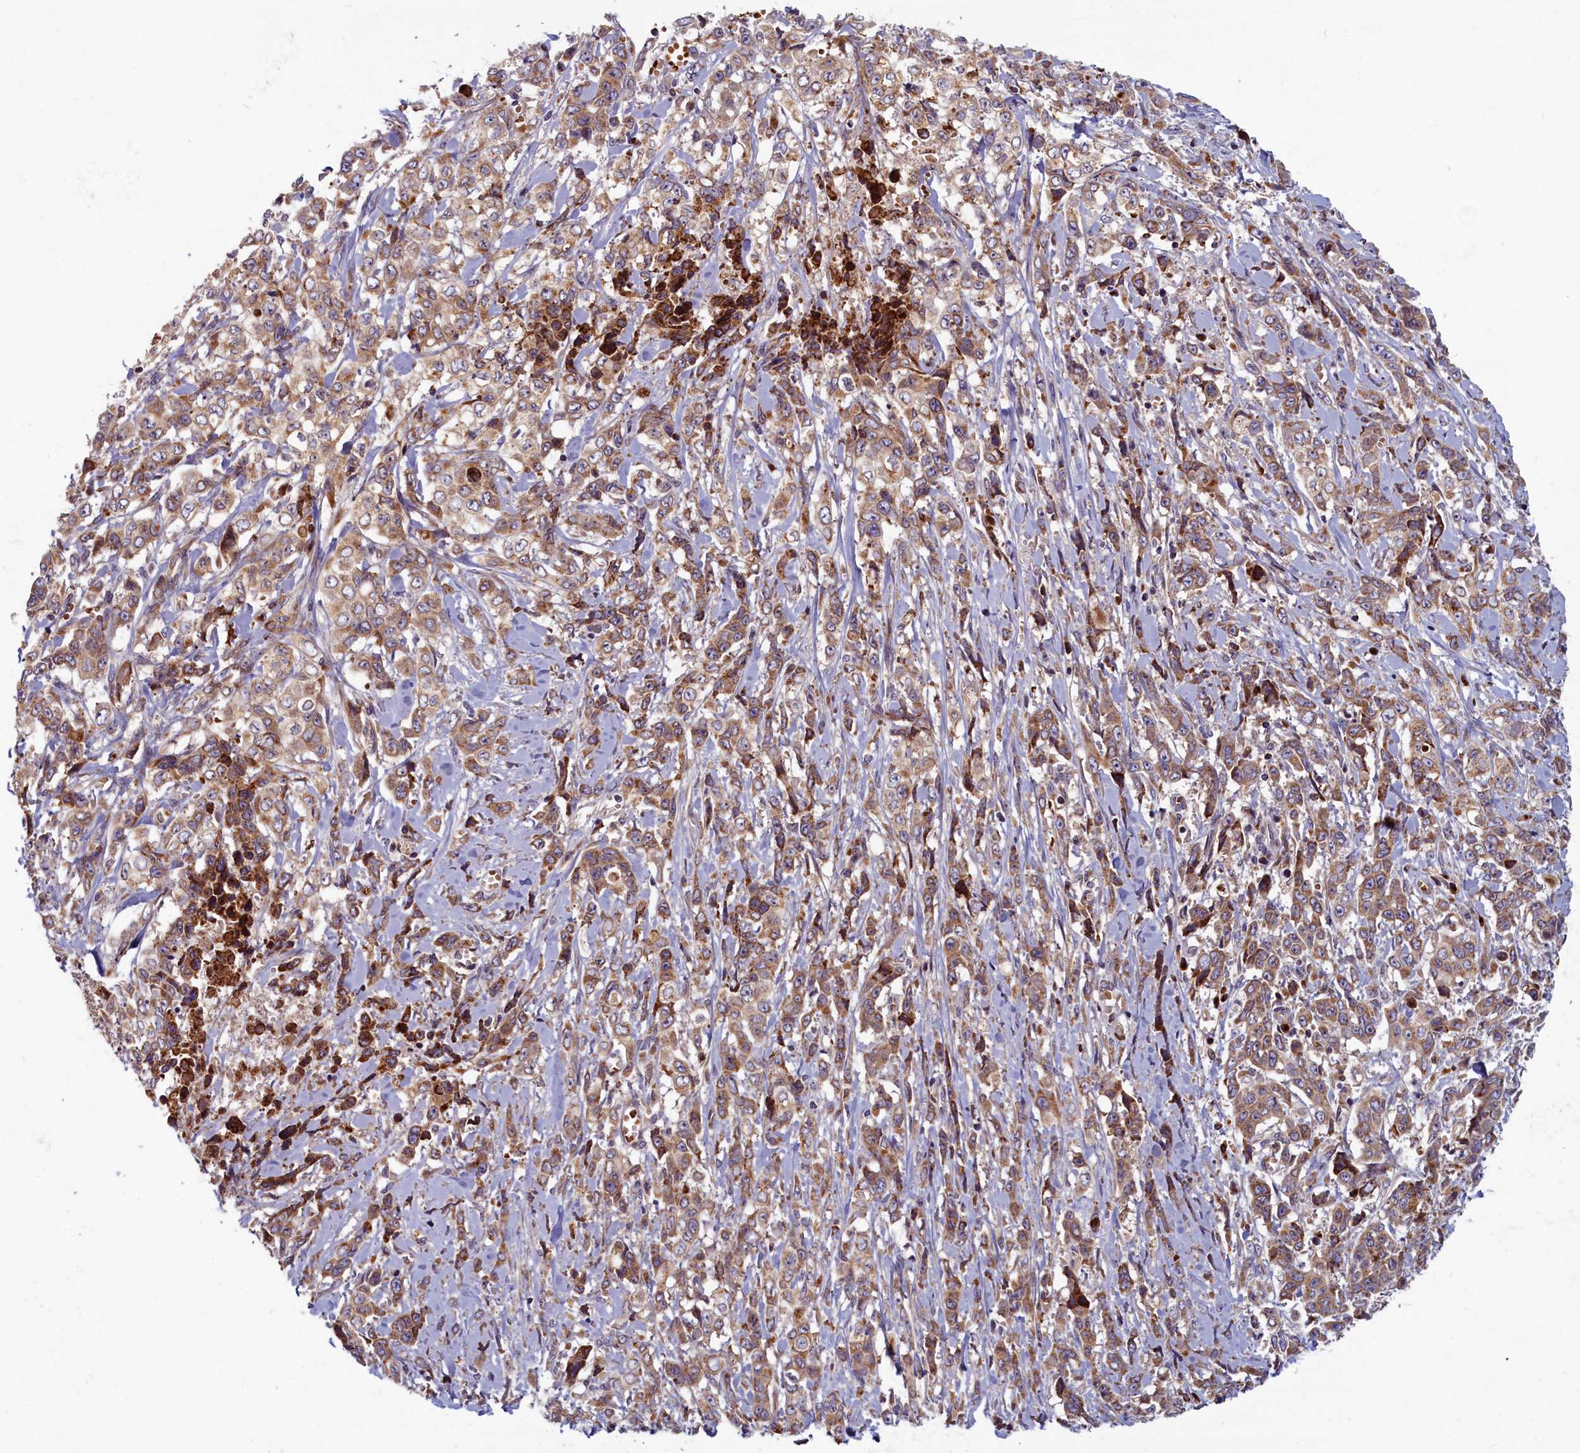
{"staining": {"intensity": "moderate", "quantity": ">75%", "location": "cytoplasmic/membranous"}, "tissue": "stomach cancer", "cell_type": "Tumor cells", "image_type": "cancer", "snomed": [{"axis": "morphology", "description": "Adenocarcinoma, NOS"}, {"axis": "topography", "description": "Stomach, upper"}], "caption": "Stomach cancer (adenocarcinoma) stained with immunohistochemistry exhibits moderate cytoplasmic/membranous positivity in approximately >75% of tumor cells. Using DAB (brown) and hematoxylin (blue) stains, captured at high magnification using brightfield microscopy.", "gene": "BLVRB", "patient": {"sex": "male", "age": 62}}